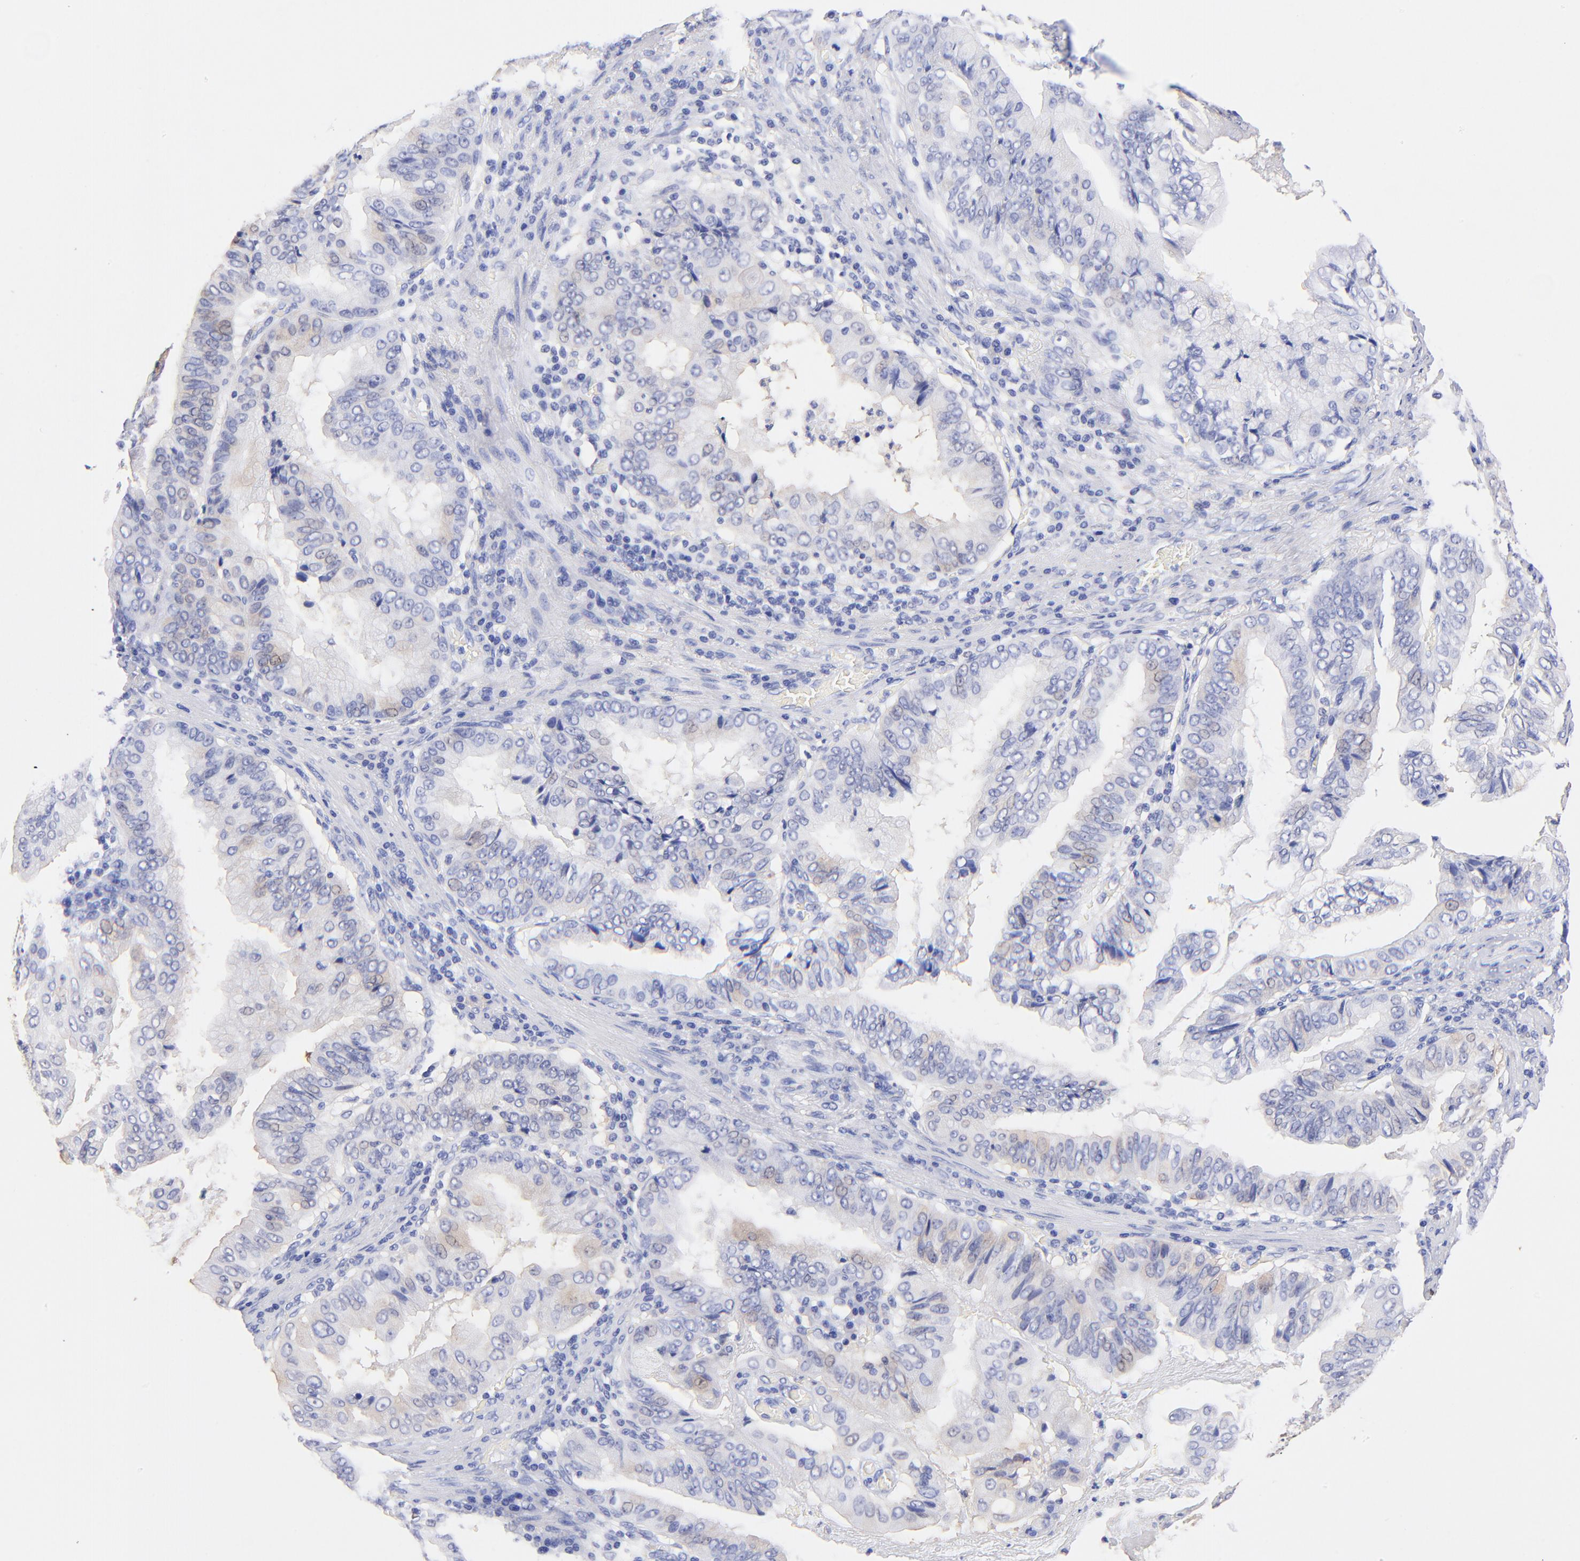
{"staining": {"intensity": "negative", "quantity": "none", "location": "none"}, "tissue": "stomach cancer", "cell_type": "Tumor cells", "image_type": "cancer", "snomed": [{"axis": "morphology", "description": "Adenocarcinoma, NOS"}, {"axis": "topography", "description": "Stomach, upper"}], "caption": "A micrograph of stomach cancer stained for a protein exhibits no brown staining in tumor cells. (DAB (3,3'-diaminobenzidine) immunohistochemistry, high magnification).", "gene": "ALDH1A1", "patient": {"sex": "male", "age": 80}}